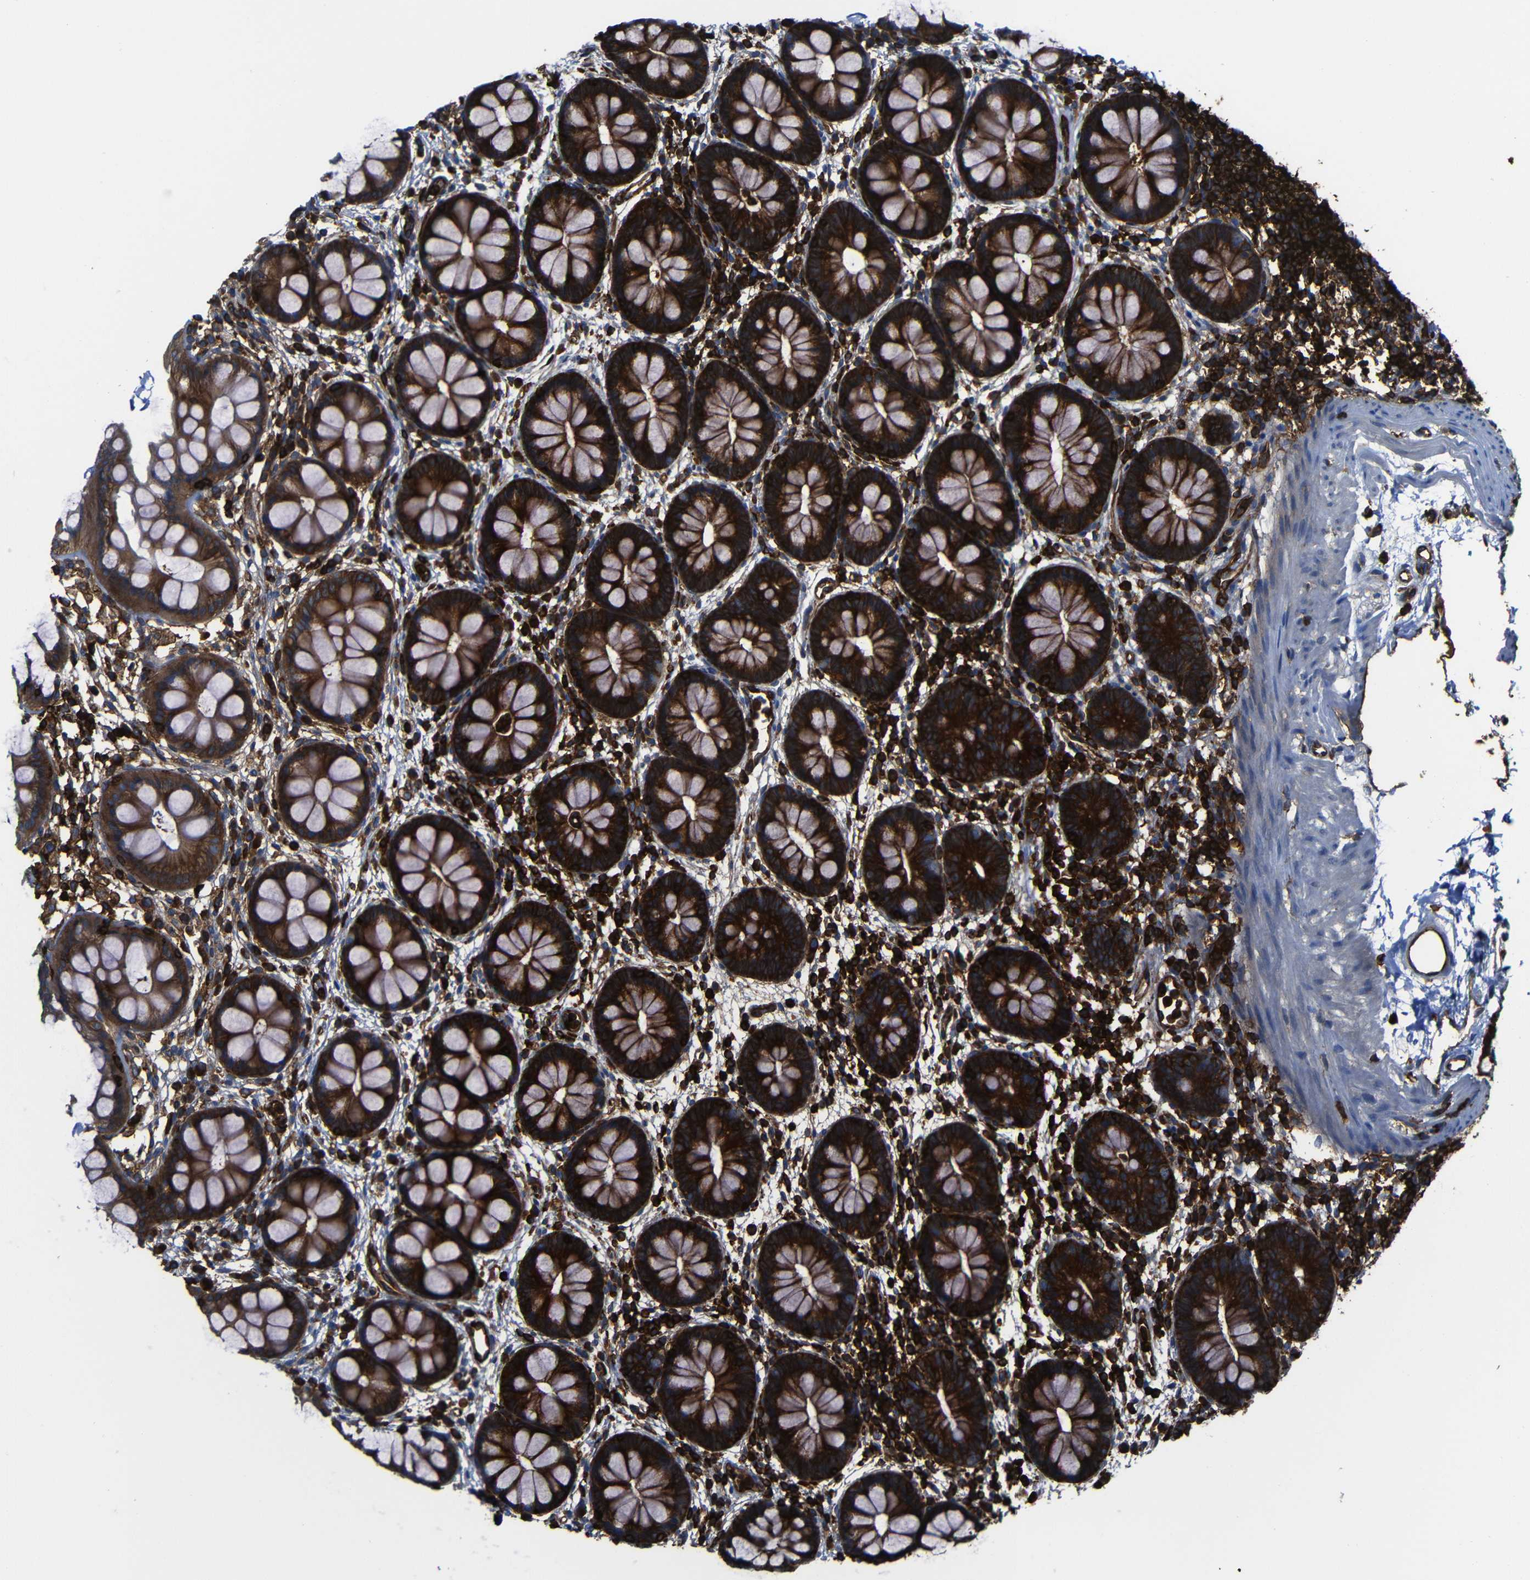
{"staining": {"intensity": "strong", "quantity": ">75%", "location": "cytoplasmic/membranous"}, "tissue": "rectum", "cell_type": "Glandular cells", "image_type": "normal", "snomed": [{"axis": "morphology", "description": "Normal tissue, NOS"}, {"axis": "topography", "description": "Rectum"}], "caption": "This micrograph displays immunohistochemistry (IHC) staining of benign human rectum, with high strong cytoplasmic/membranous staining in approximately >75% of glandular cells.", "gene": "ARHGEF1", "patient": {"sex": "female", "age": 24}}